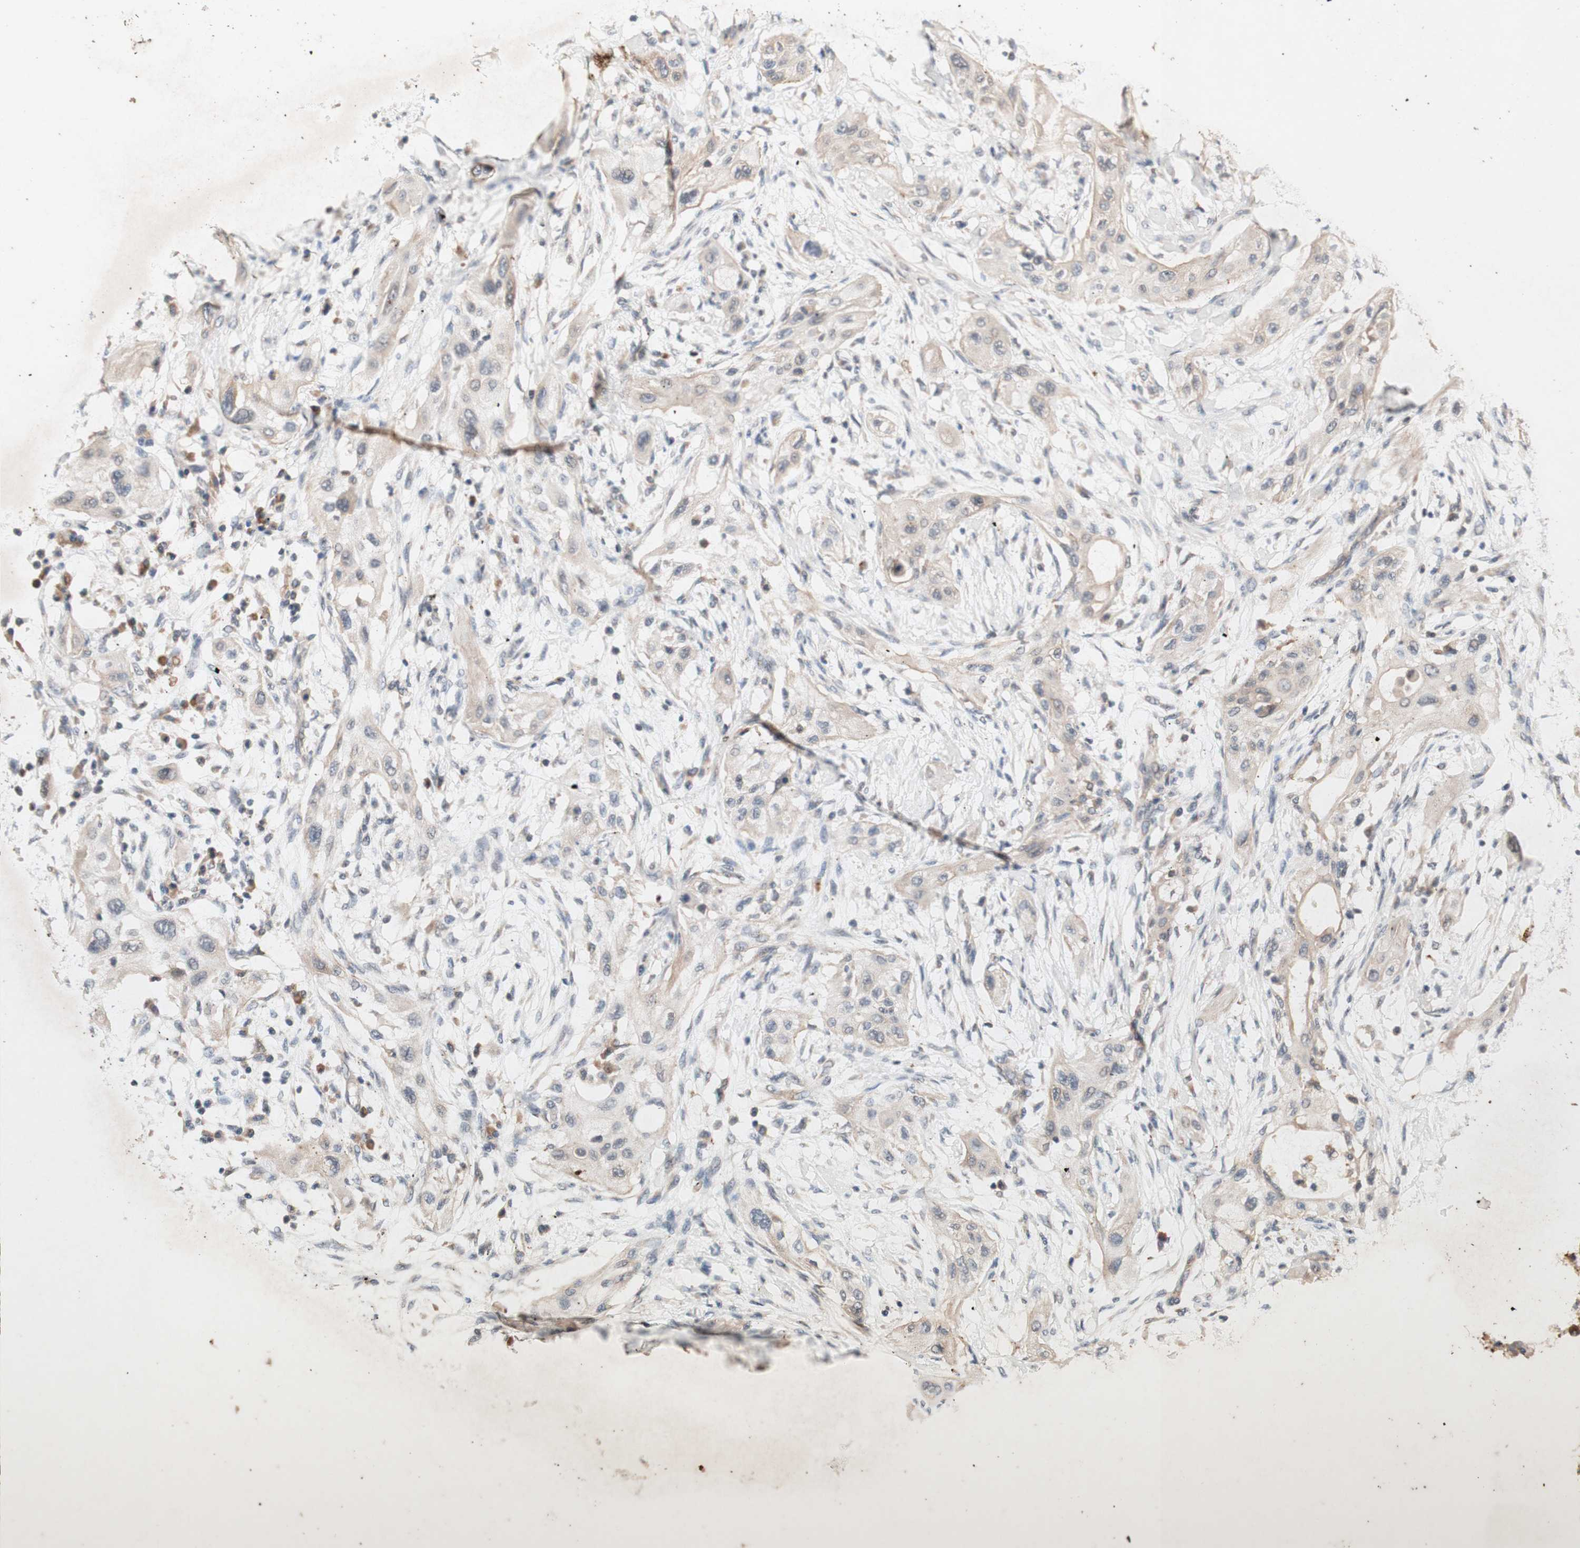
{"staining": {"intensity": "weak", "quantity": "<25%", "location": "cytoplasmic/membranous"}, "tissue": "lung cancer", "cell_type": "Tumor cells", "image_type": "cancer", "snomed": [{"axis": "morphology", "description": "Squamous cell carcinoma, NOS"}, {"axis": "topography", "description": "Lung"}], "caption": "This is a histopathology image of immunohistochemistry (IHC) staining of lung squamous cell carcinoma, which shows no staining in tumor cells. (DAB immunohistochemistry (IHC) visualized using brightfield microscopy, high magnification).", "gene": "DDOST", "patient": {"sex": "female", "age": 47}}